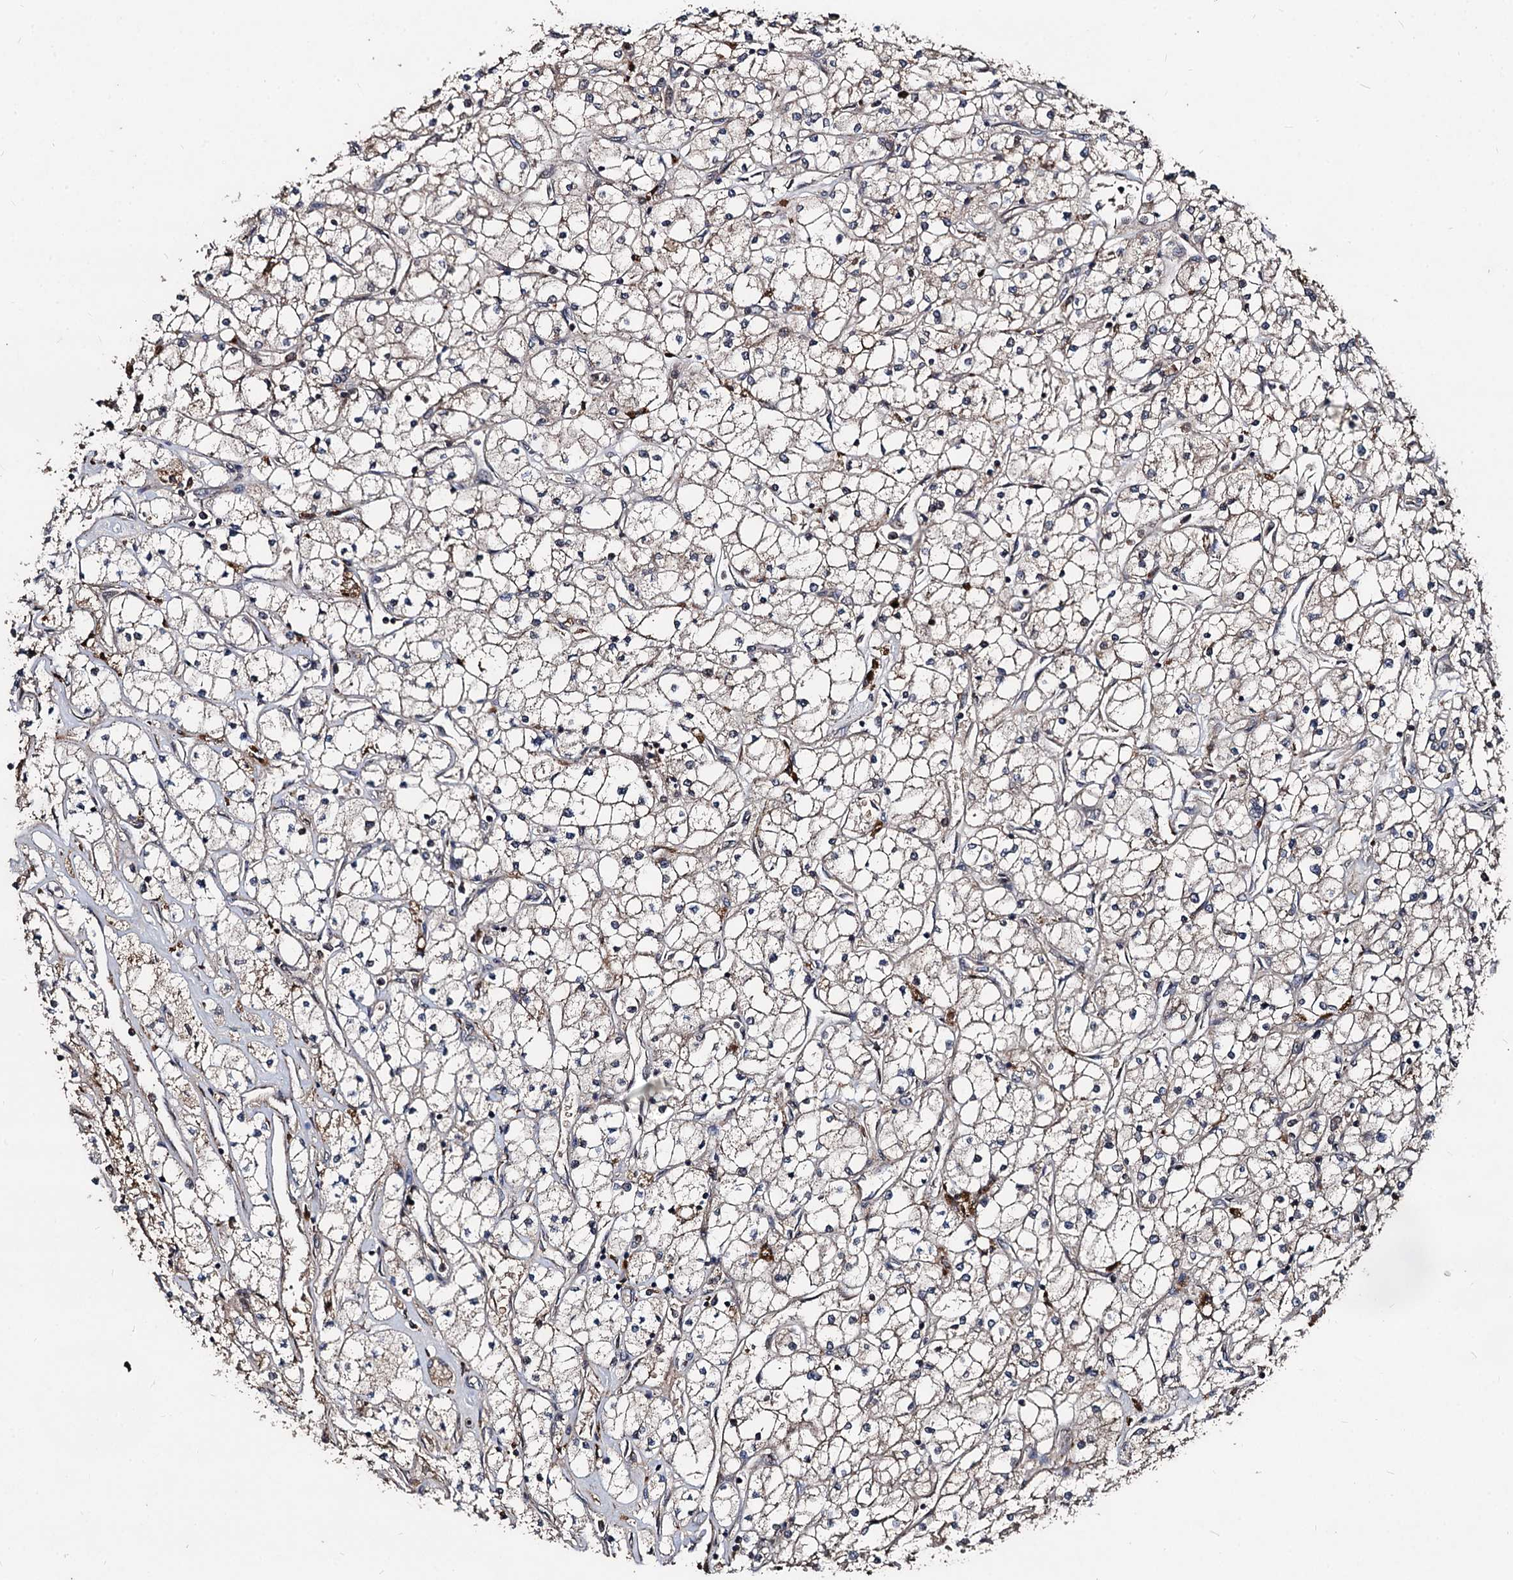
{"staining": {"intensity": "weak", "quantity": ">75%", "location": "cytoplasmic/membranous"}, "tissue": "renal cancer", "cell_type": "Tumor cells", "image_type": "cancer", "snomed": [{"axis": "morphology", "description": "Adenocarcinoma, NOS"}, {"axis": "topography", "description": "Kidney"}], "caption": "Immunohistochemical staining of renal cancer exhibits low levels of weak cytoplasmic/membranous expression in about >75% of tumor cells.", "gene": "BCL2L2", "patient": {"sex": "male", "age": 80}}